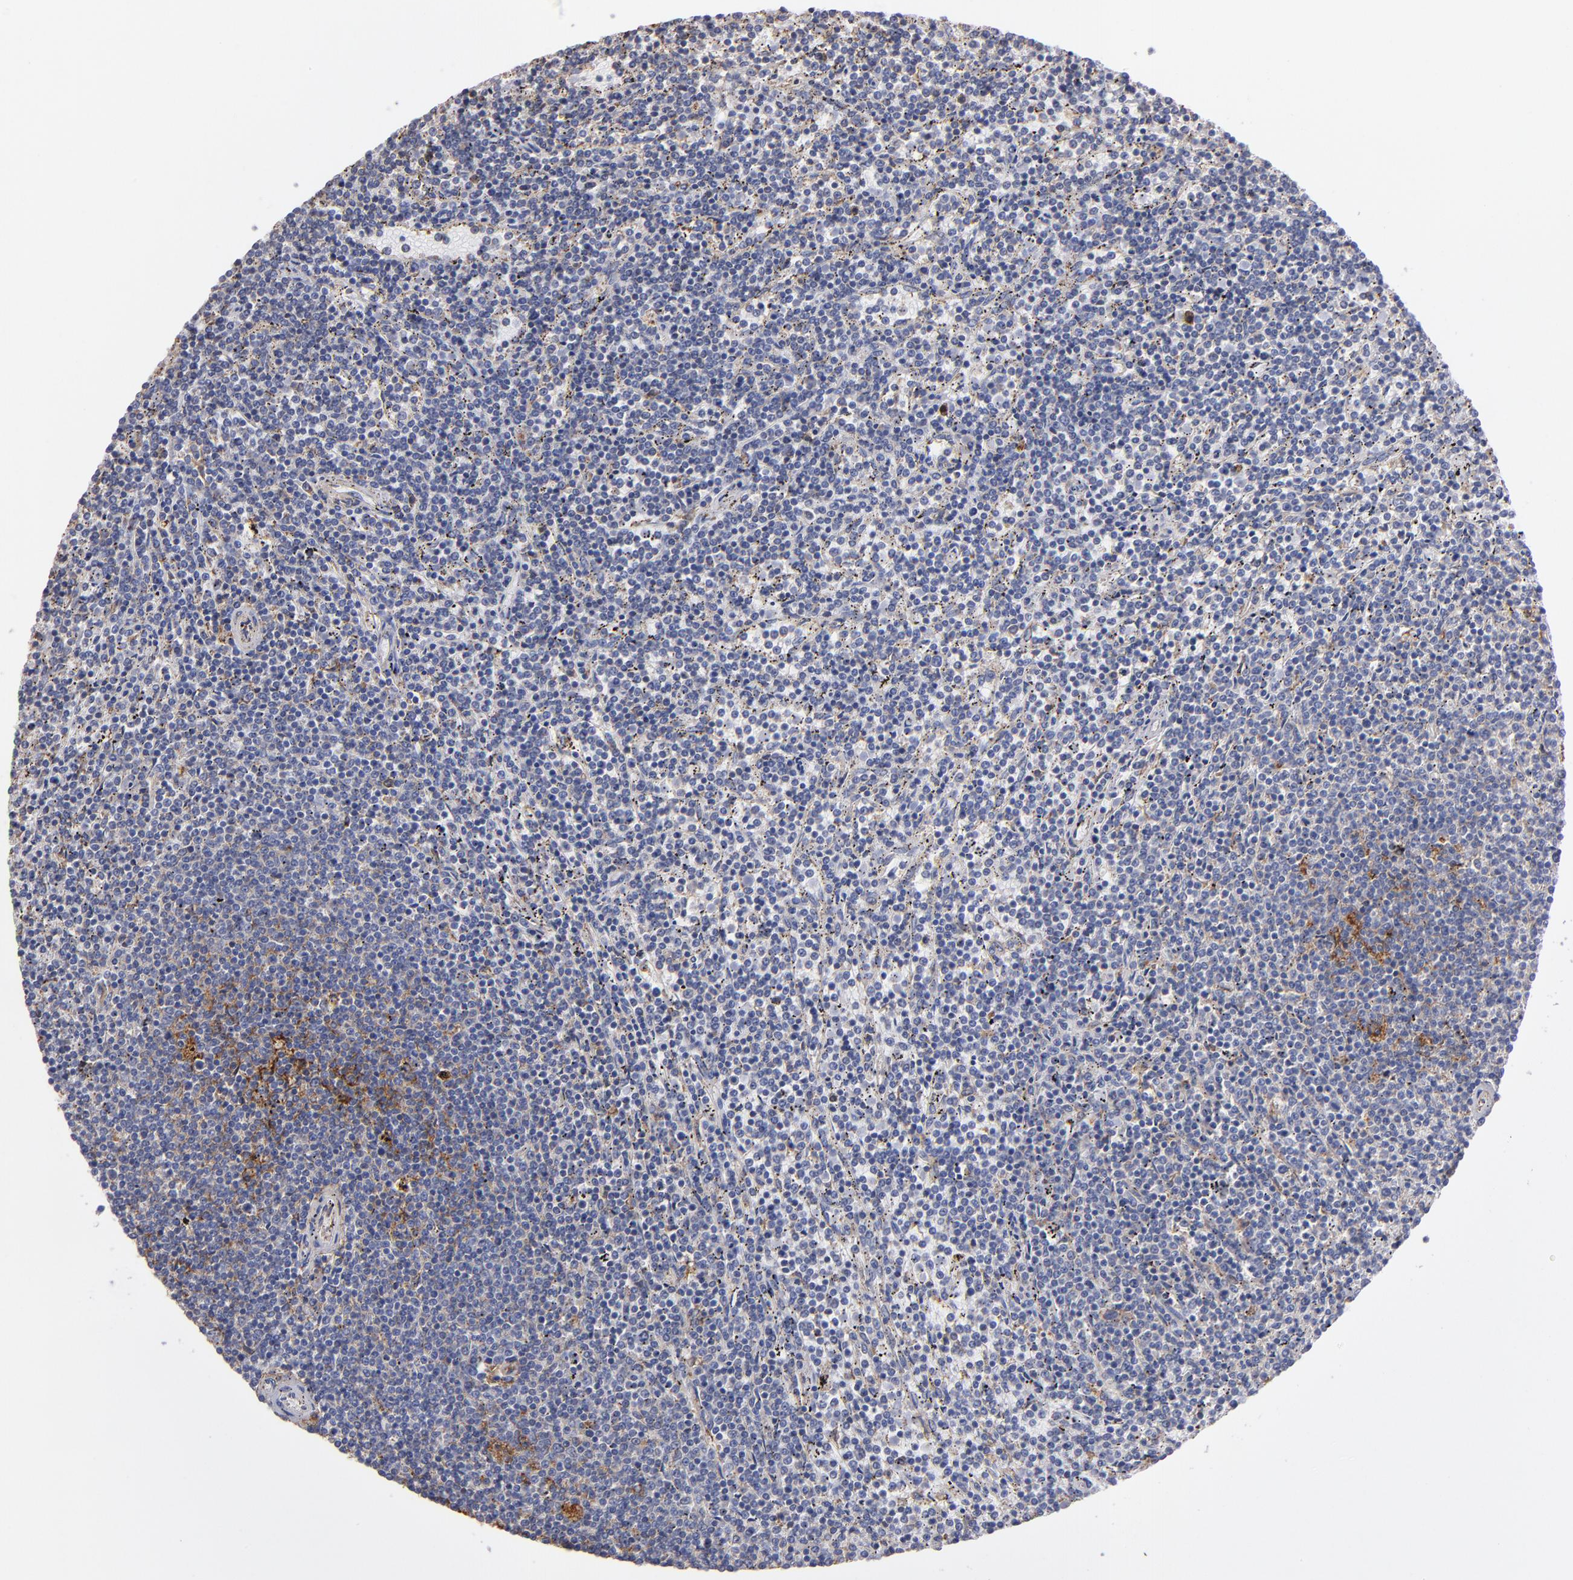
{"staining": {"intensity": "moderate", "quantity": "<25%", "location": "cytoplasmic/membranous"}, "tissue": "lymphoma", "cell_type": "Tumor cells", "image_type": "cancer", "snomed": [{"axis": "morphology", "description": "Malignant lymphoma, non-Hodgkin's type, Low grade"}, {"axis": "topography", "description": "Spleen"}], "caption": "A brown stain labels moderate cytoplasmic/membranous expression of a protein in human lymphoma tumor cells. (Stains: DAB (3,3'-diaminobenzidine) in brown, nuclei in blue, Microscopy: brightfield microscopy at high magnification).", "gene": "MFGE8", "patient": {"sex": "female", "age": 50}}